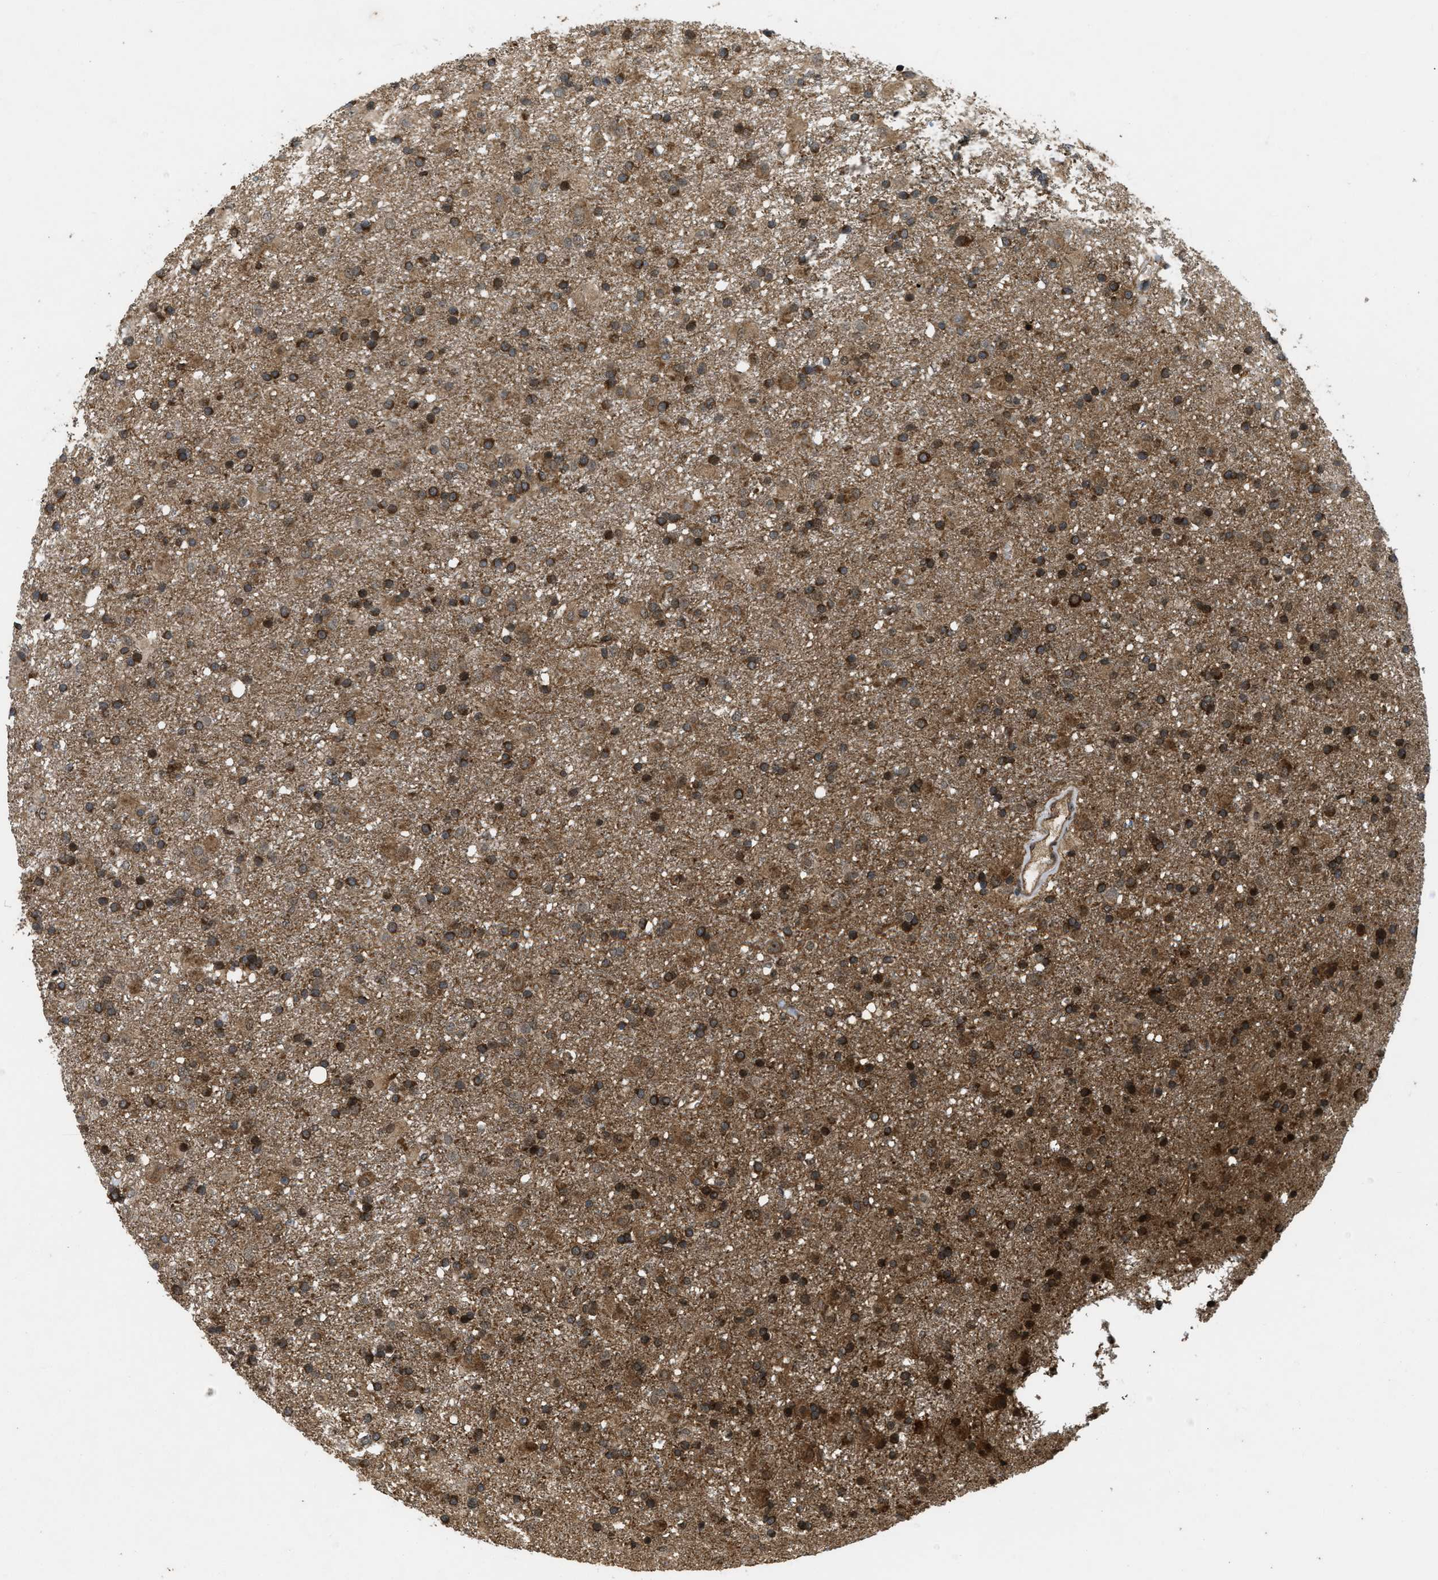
{"staining": {"intensity": "strong", "quantity": "25%-75%", "location": "cytoplasmic/membranous,nuclear"}, "tissue": "glioma", "cell_type": "Tumor cells", "image_type": "cancer", "snomed": [{"axis": "morphology", "description": "Glioma, malignant, Low grade"}, {"axis": "topography", "description": "Brain"}], "caption": "Tumor cells exhibit strong cytoplasmic/membranous and nuclear staining in about 25%-75% of cells in glioma.", "gene": "SPTLC1", "patient": {"sex": "male", "age": 65}}